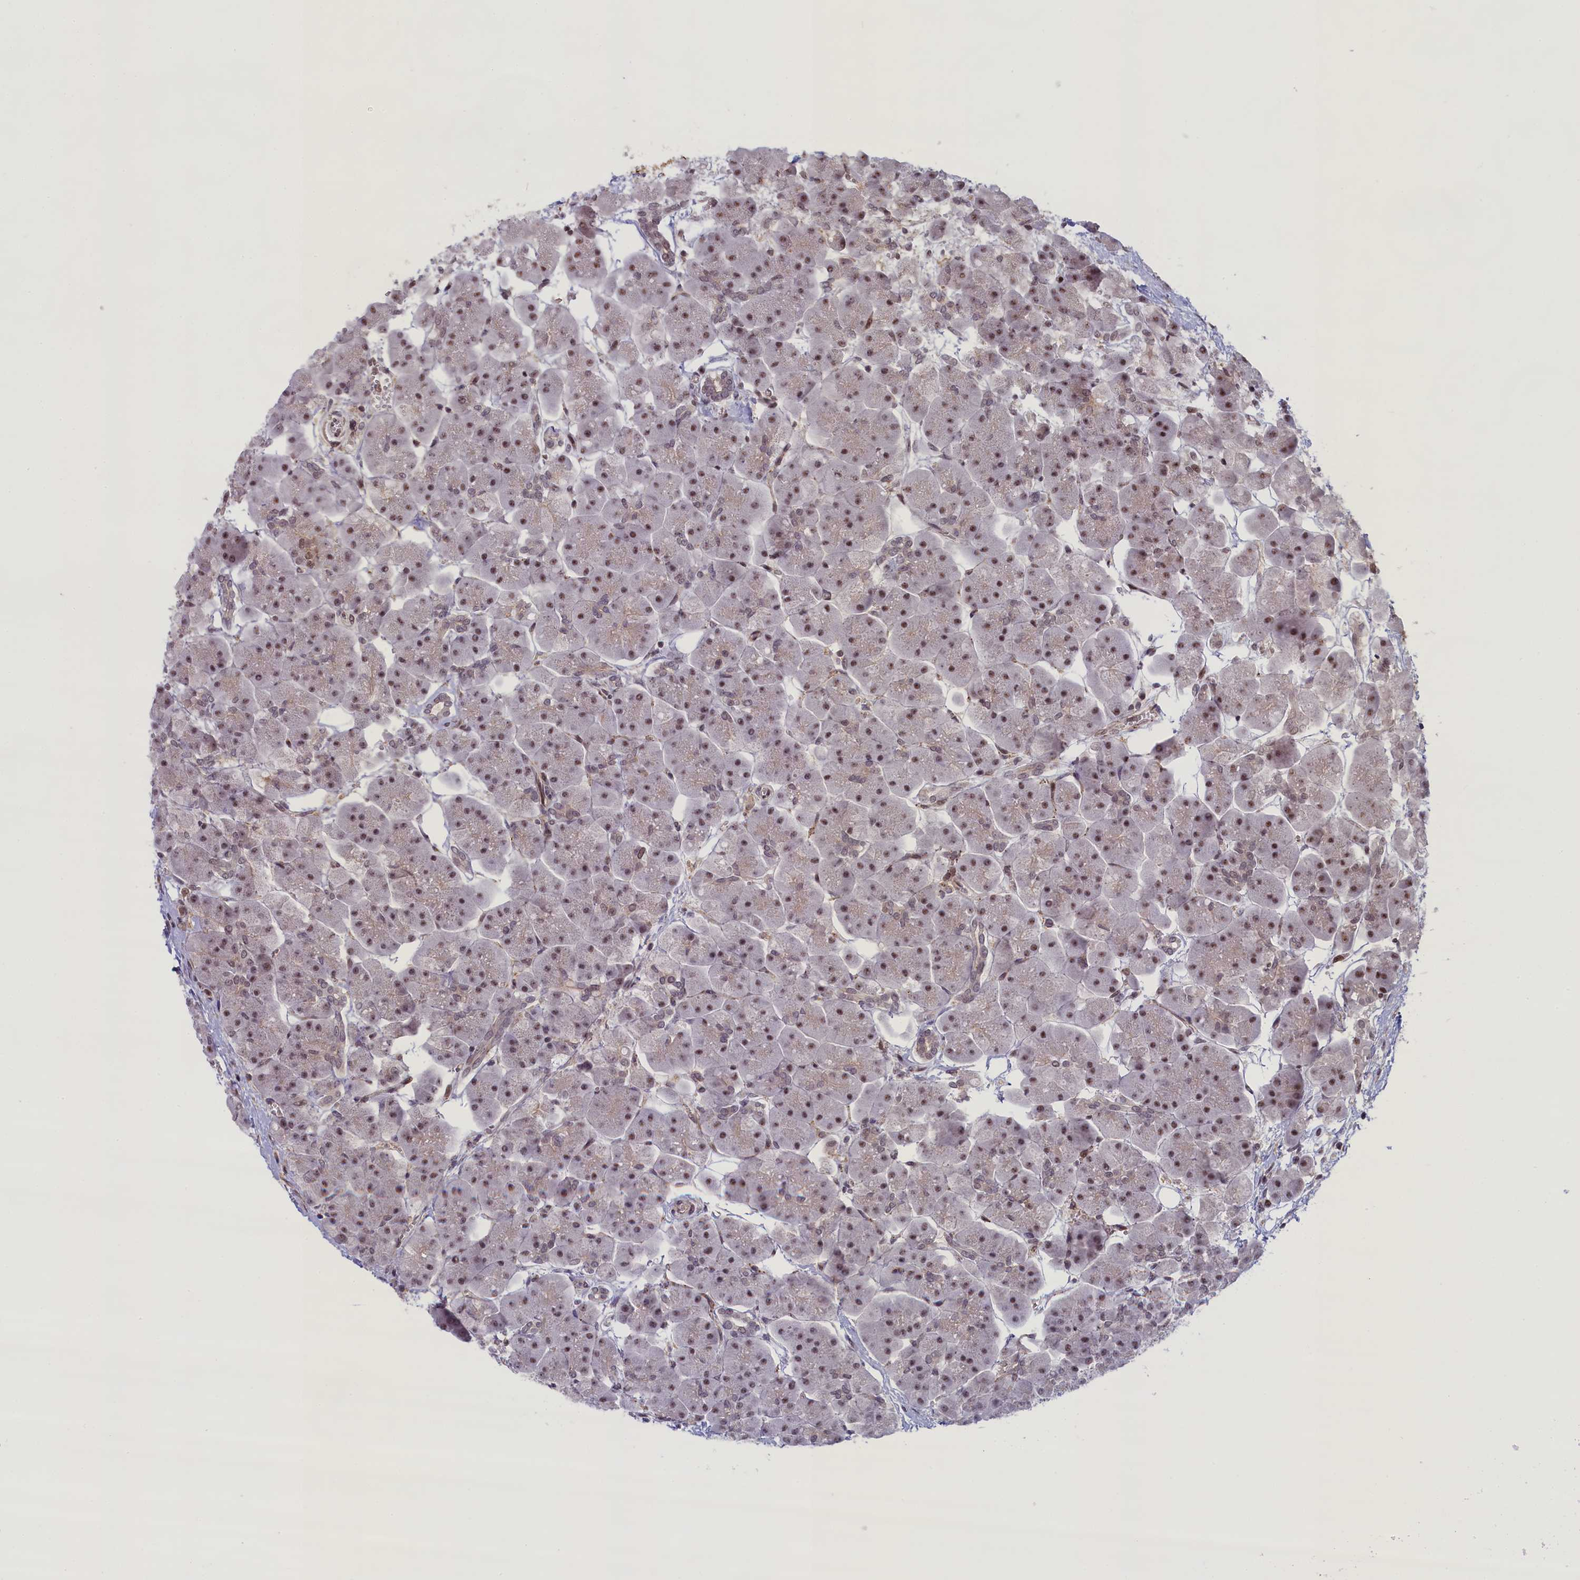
{"staining": {"intensity": "moderate", "quantity": ">75%", "location": "nuclear"}, "tissue": "pancreas", "cell_type": "Exocrine glandular cells", "image_type": "normal", "snomed": [{"axis": "morphology", "description": "Normal tissue, NOS"}, {"axis": "topography", "description": "Pancreas"}], "caption": "Unremarkable pancreas reveals moderate nuclear staining in approximately >75% of exocrine glandular cells, visualized by immunohistochemistry. The protein is stained brown, and the nuclei are stained in blue (DAB IHC with brightfield microscopy, high magnification).", "gene": "FCHO1", "patient": {"sex": "male", "age": 66}}